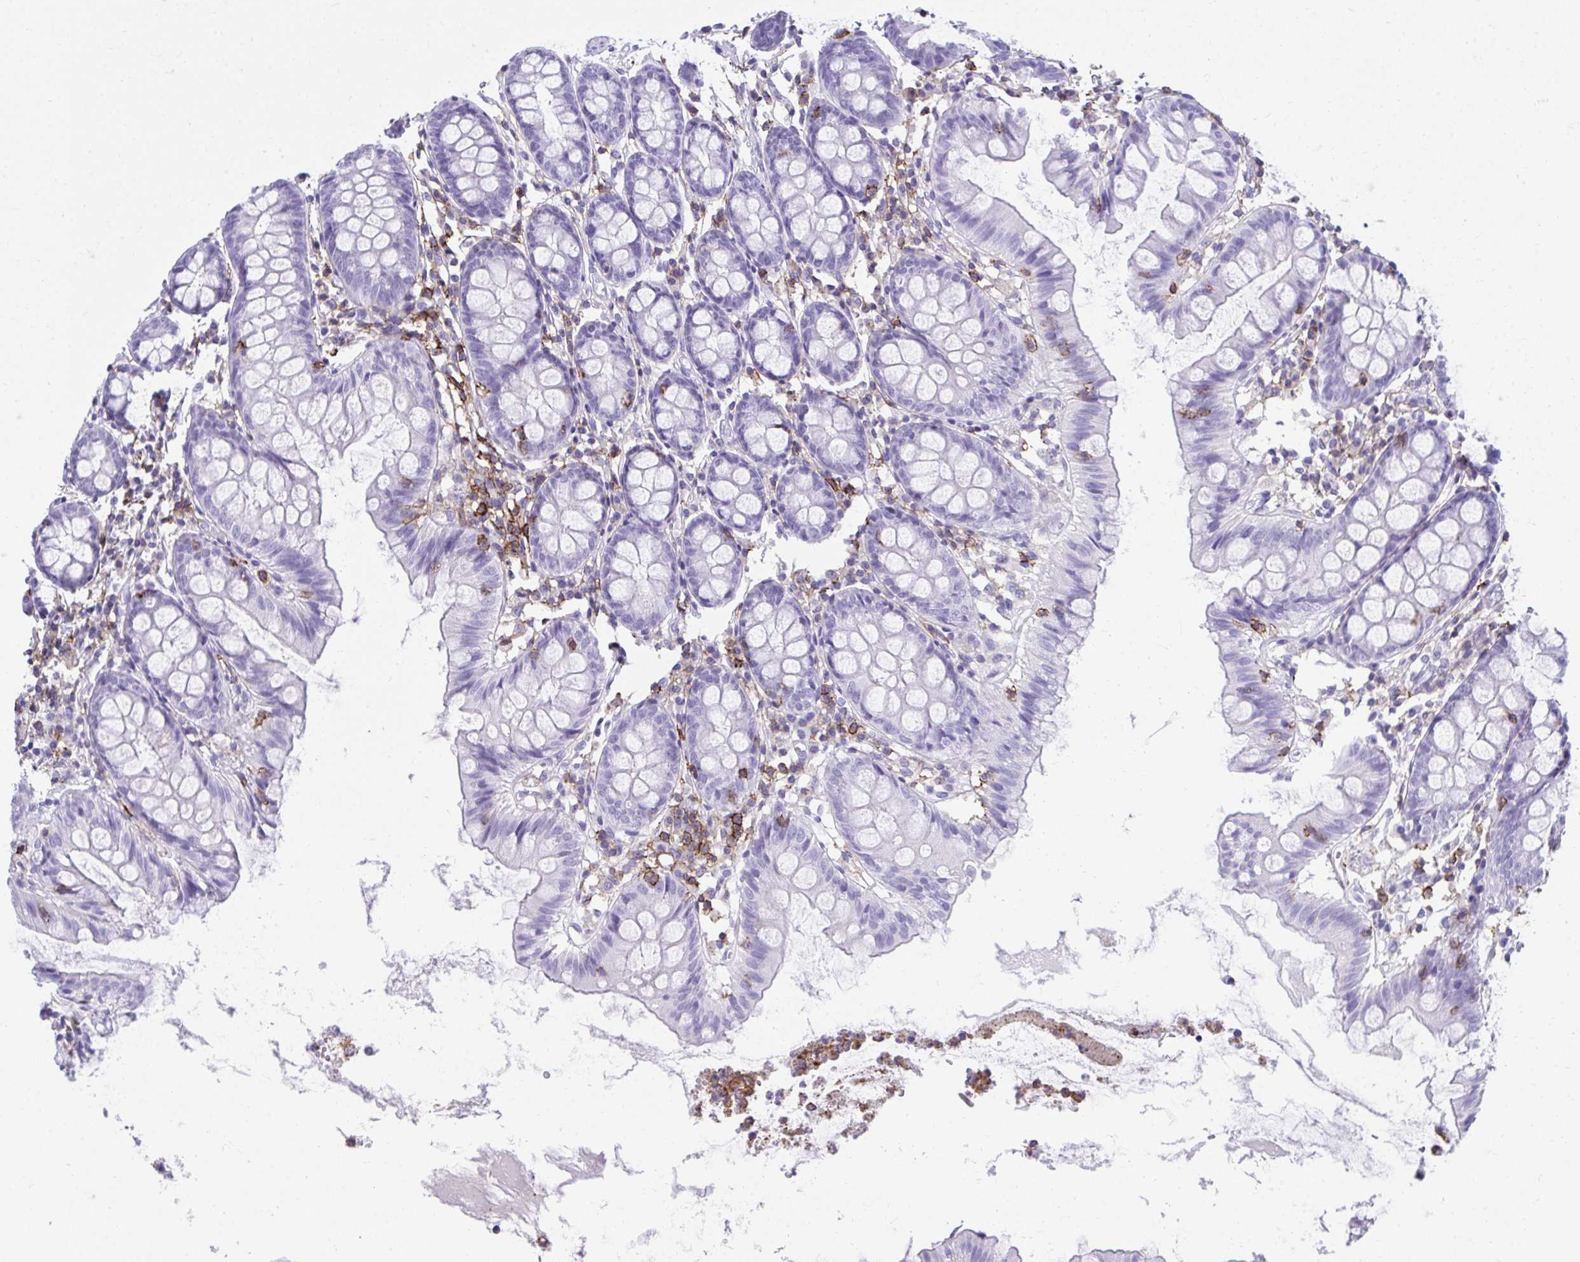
{"staining": {"intensity": "negative", "quantity": "none", "location": "none"}, "tissue": "colon", "cell_type": "Endothelial cells", "image_type": "normal", "snomed": [{"axis": "morphology", "description": "Normal tissue, NOS"}, {"axis": "topography", "description": "Colon"}], "caption": "This is a image of IHC staining of normal colon, which shows no expression in endothelial cells.", "gene": "SPN", "patient": {"sex": "female", "age": 84}}